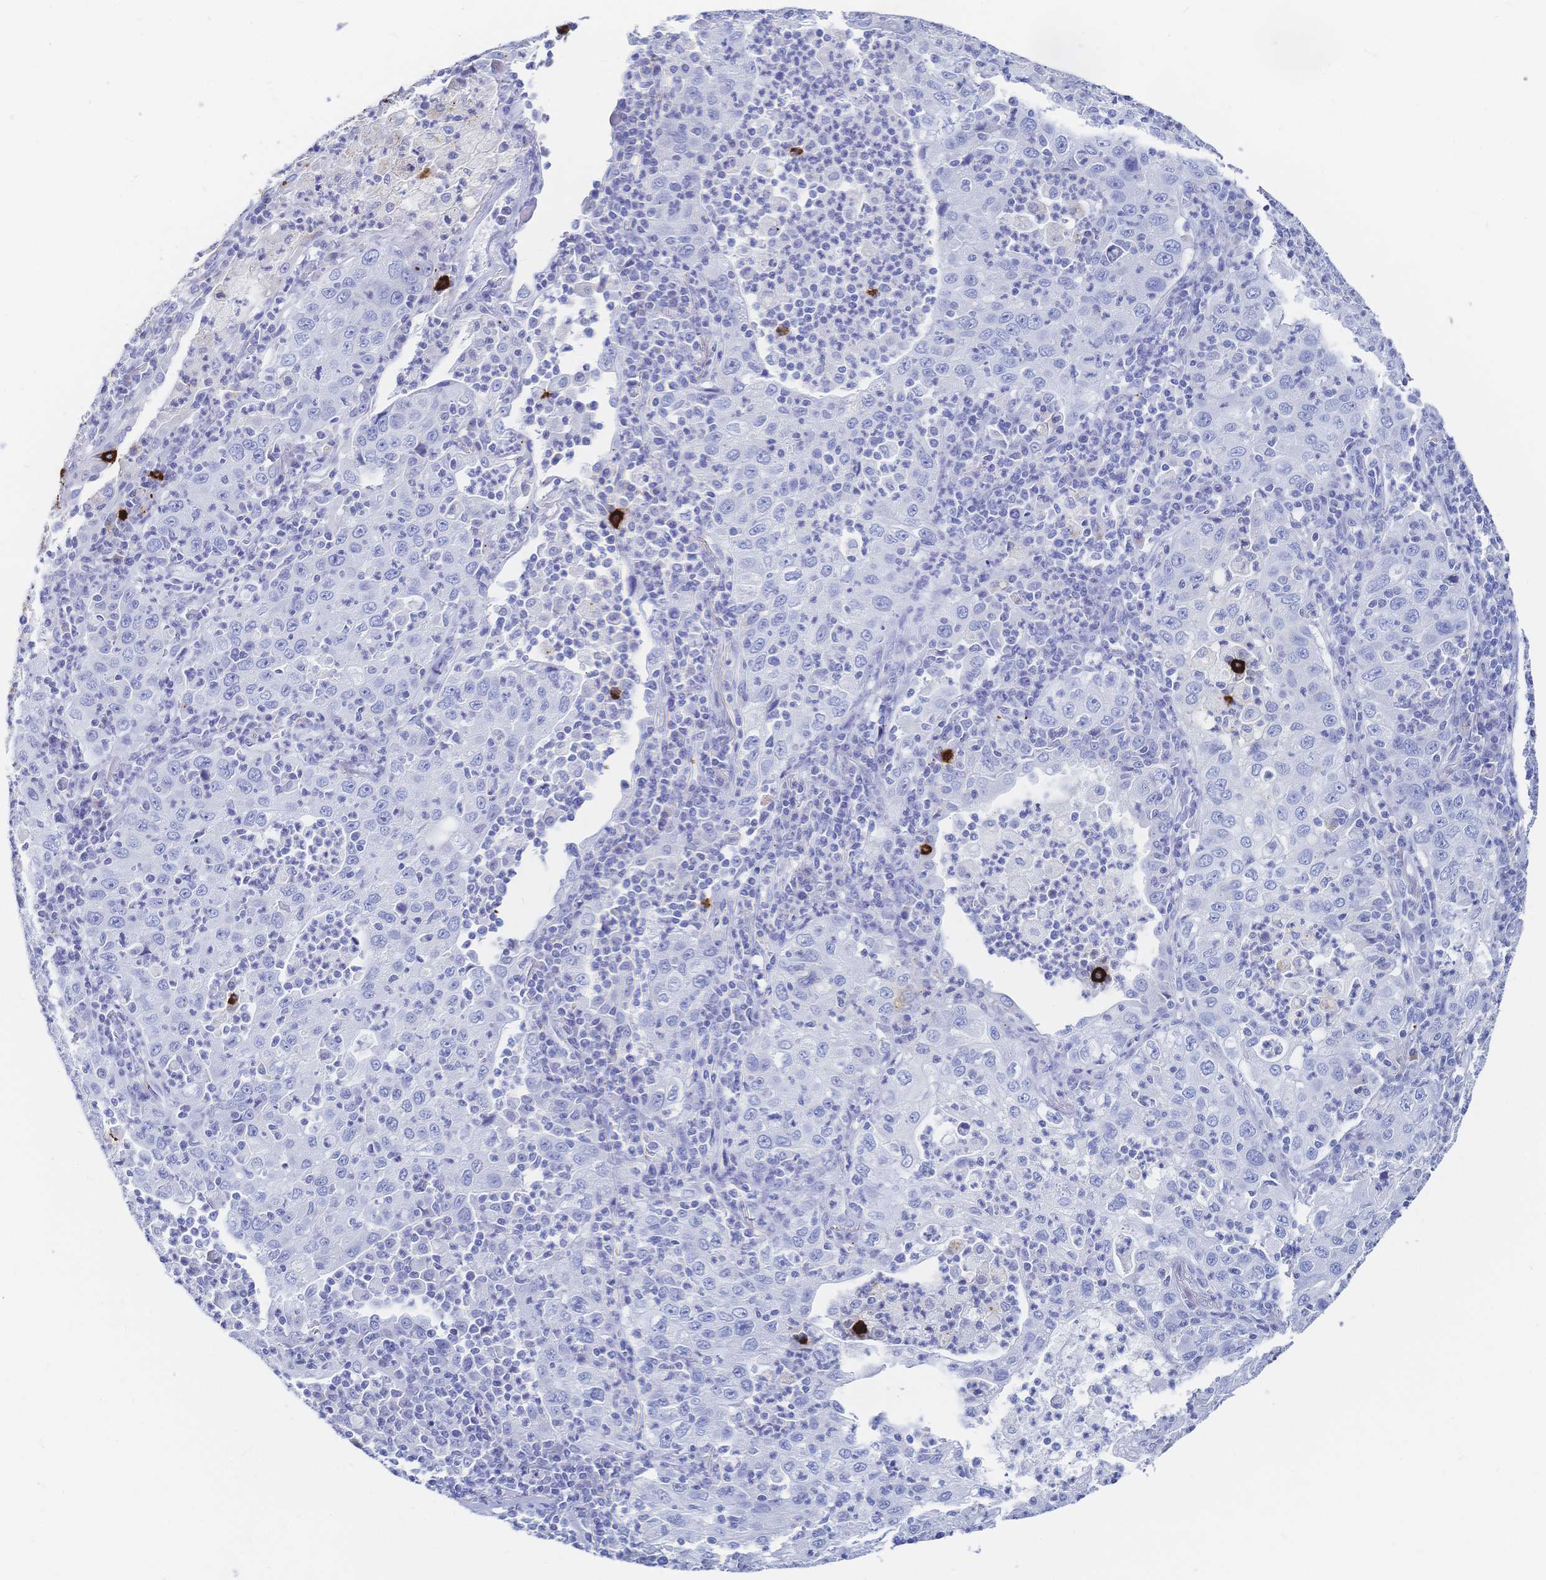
{"staining": {"intensity": "negative", "quantity": "none", "location": "none"}, "tissue": "lung cancer", "cell_type": "Tumor cells", "image_type": "cancer", "snomed": [{"axis": "morphology", "description": "Squamous cell carcinoma, NOS"}, {"axis": "topography", "description": "Lung"}], "caption": "Human lung cancer (squamous cell carcinoma) stained for a protein using immunohistochemistry (IHC) exhibits no expression in tumor cells.", "gene": "IL2RB", "patient": {"sex": "male", "age": 71}}